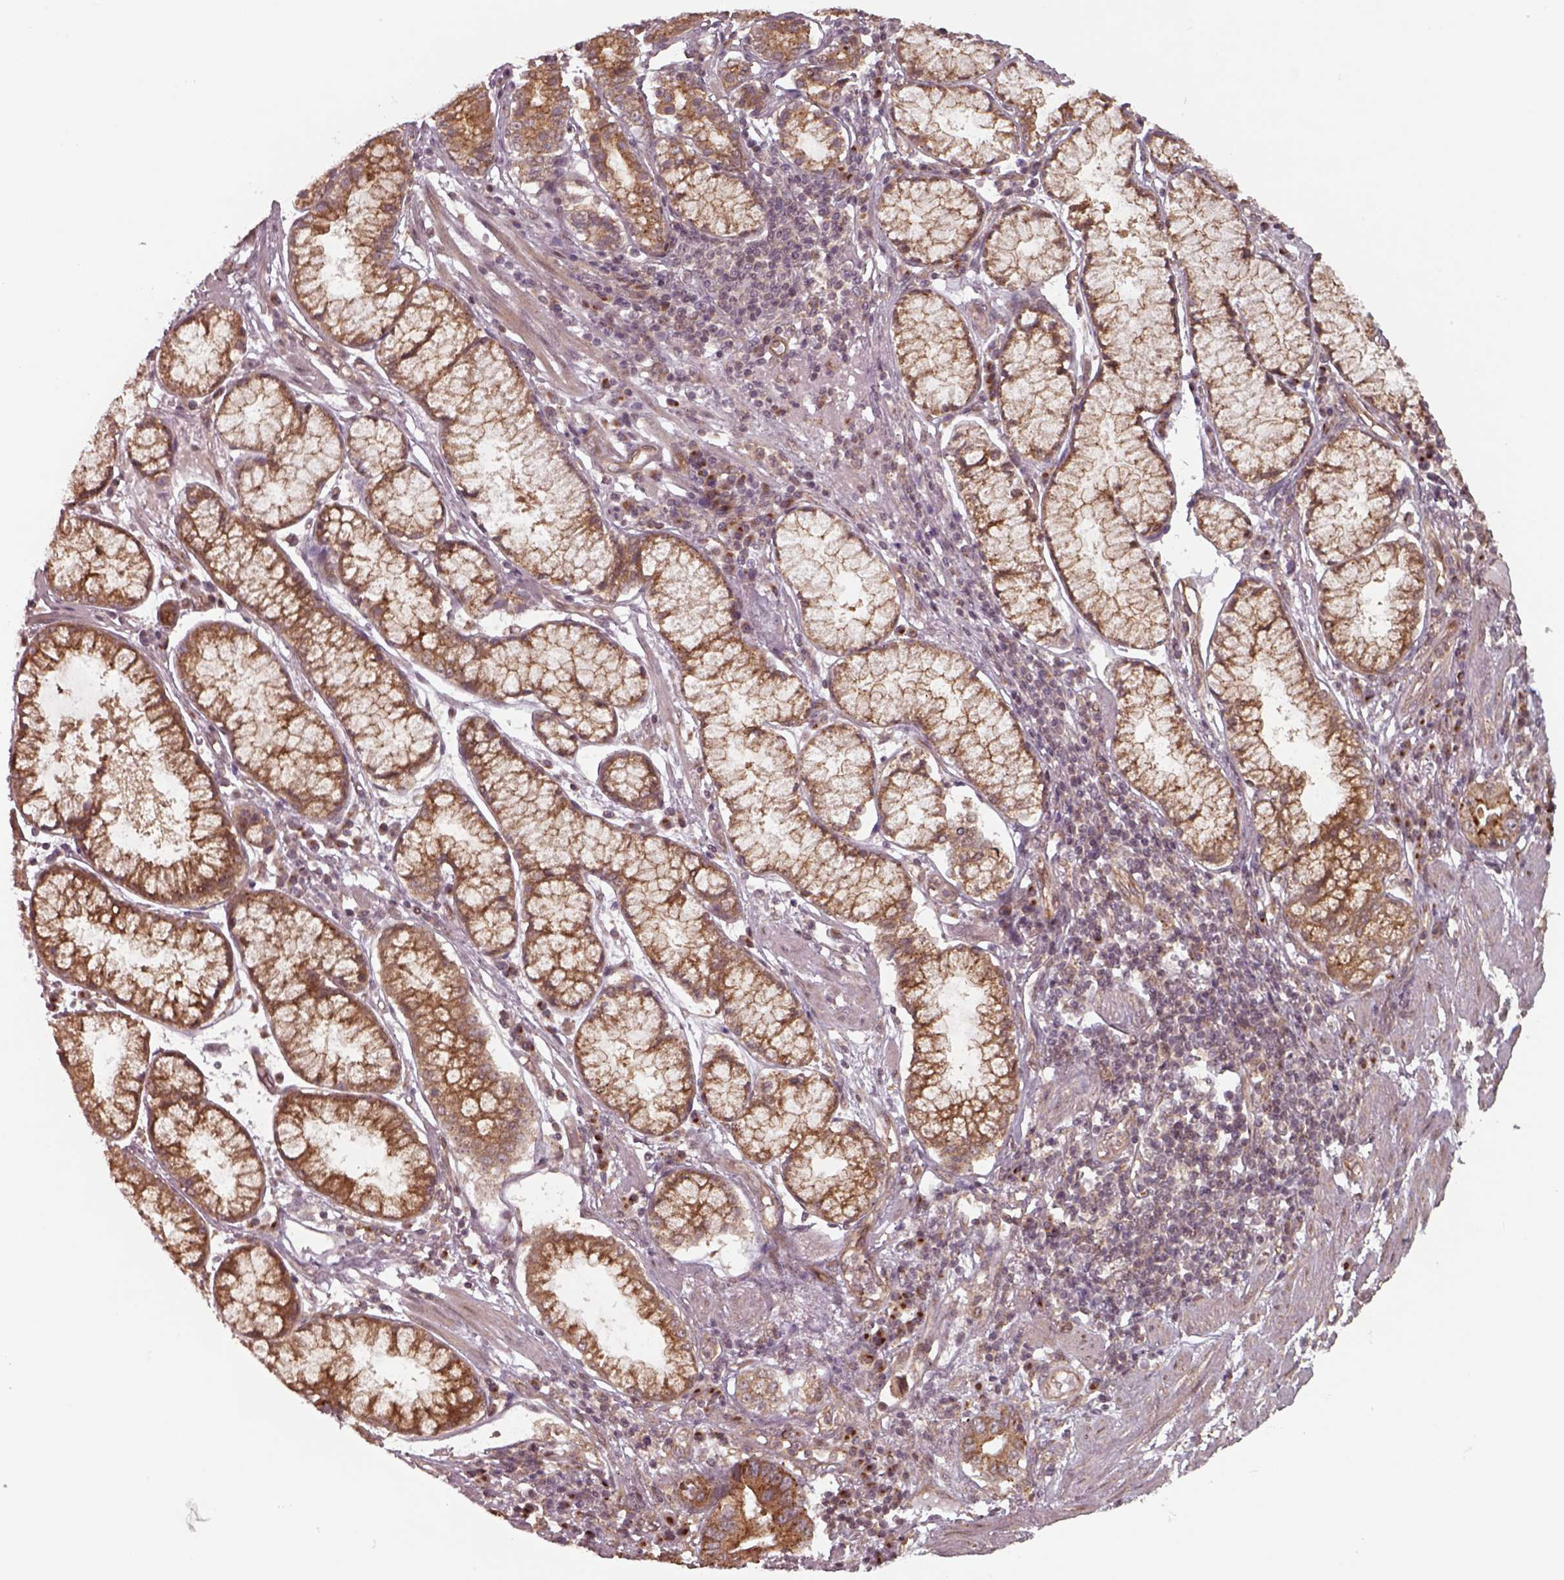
{"staining": {"intensity": "strong", "quantity": ">75%", "location": "cytoplasmic/membranous"}, "tissue": "stomach cancer", "cell_type": "Tumor cells", "image_type": "cancer", "snomed": [{"axis": "morphology", "description": "Adenocarcinoma, NOS"}, {"axis": "topography", "description": "Stomach"}], "caption": "A high amount of strong cytoplasmic/membranous expression is identified in about >75% of tumor cells in adenocarcinoma (stomach) tissue.", "gene": "CHMP3", "patient": {"sex": "male", "age": 84}}